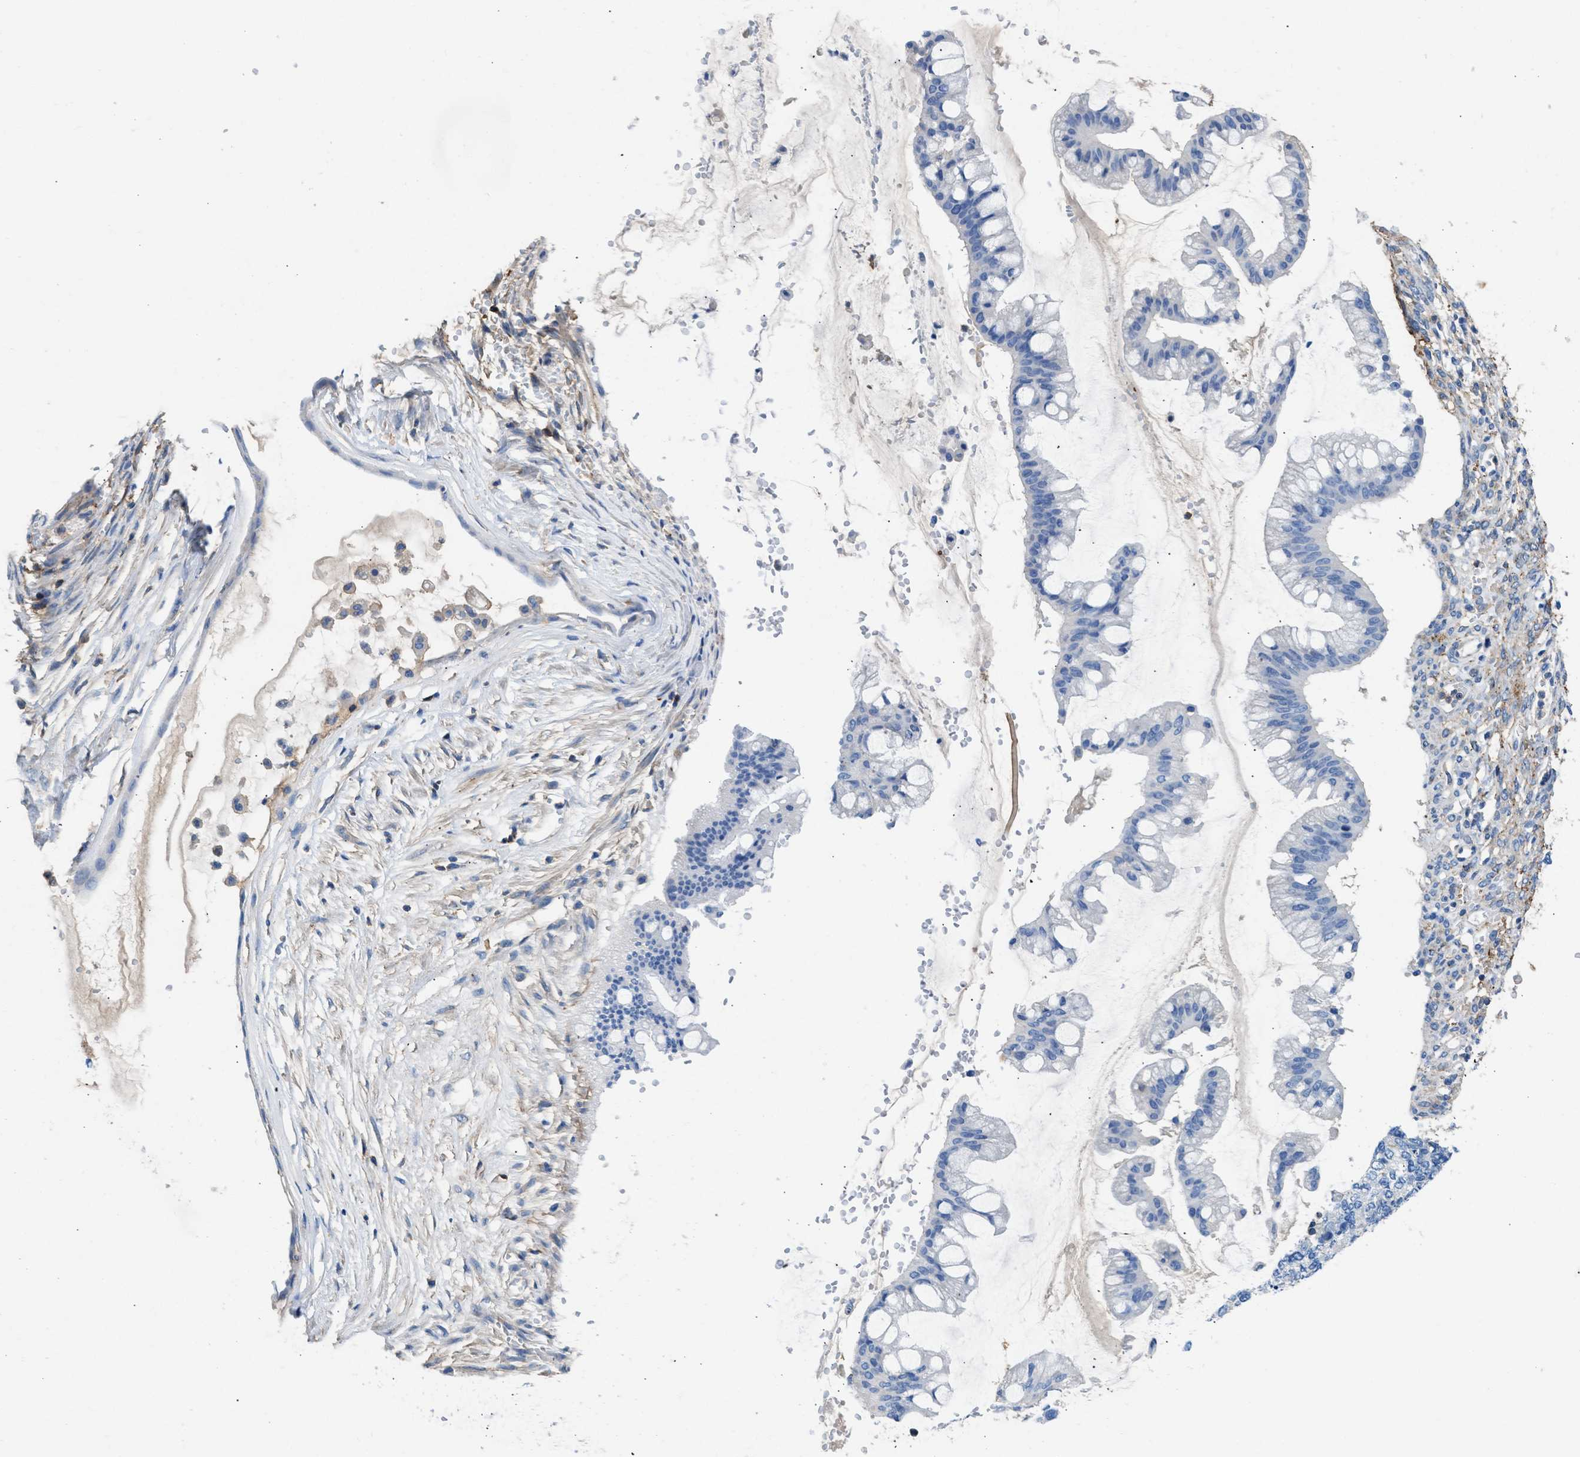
{"staining": {"intensity": "negative", "quantity": "none", "location": "none"}, "tissue": "ovarian cancer", "cell_type": "Tumor cells", "image_type": "cancer", "snomed": [{"axis": "morphology", "description": "Cystadenocarcinoma, mucinous, NOS"}, {"axis": "topography", "description": "Ovary"}], "caption": "This is an IHC photomicrograph of ovarian mucinous cystadenocarcinoma. There is no positivity in tumor cells.", "gene": "KCNQ4", "patient": {"sex": "female", "age": 73}}